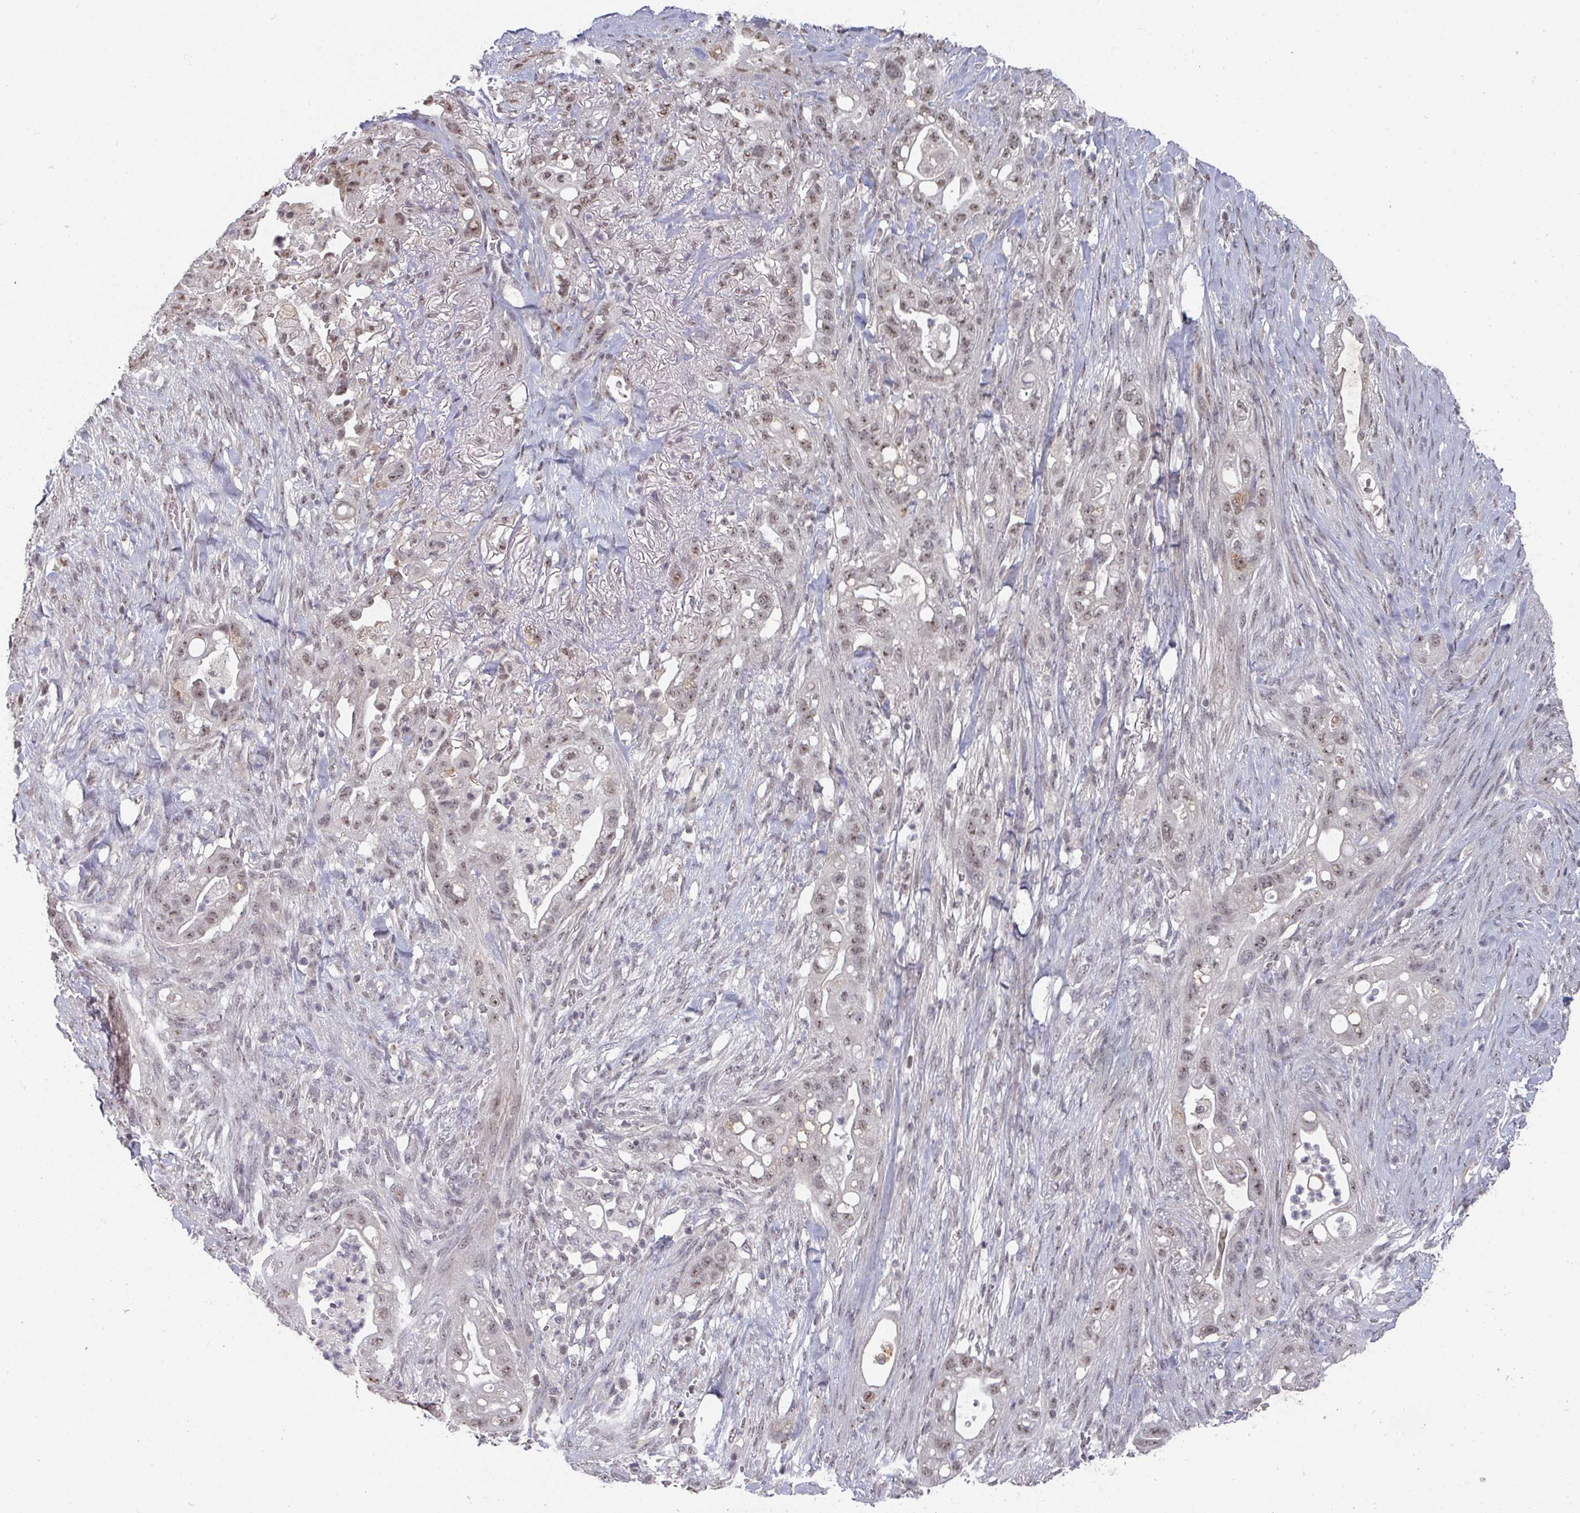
{"staining": {"intensity": "weak", "quantity": ">75%", "location": "nuclear"}, "tissue": "pancreatic cancer", "cell_type": "Tumor cells", "image_type": "cancer", "snomed": [{"axis": "morphology", "description": "Adenocarcinoma, NOS"}, {"axis": "topography", "description": "Pancreas"}], "caption": "Protein analysis of pancreatic cancer tissue shows weak nuclear positivity in approximately >75% of tumor cells. (DAB IHC with brightfield microscopy, high magnification).", "gene": "ZNF654", "patient": {"sex": "male", "age": 44}}